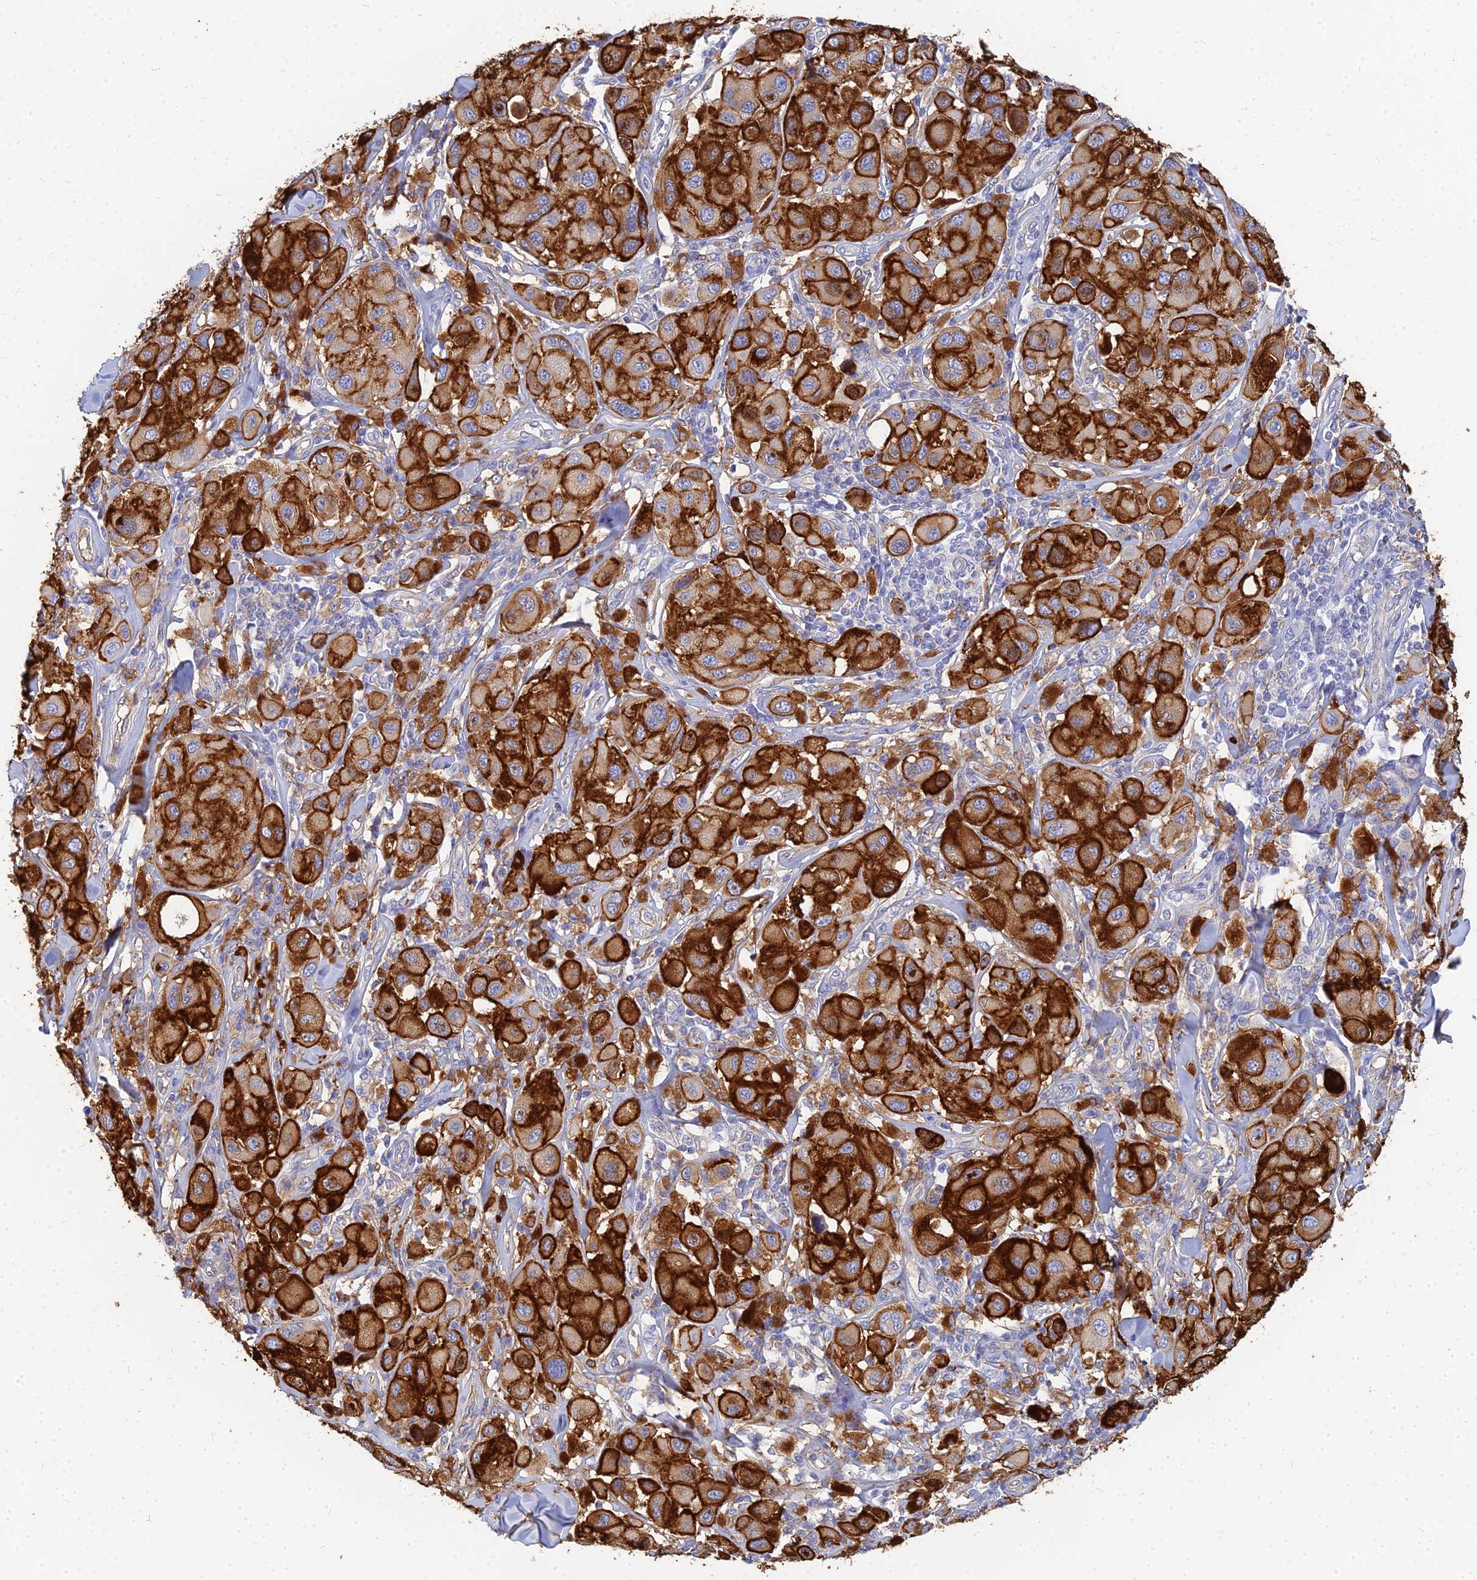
{"staining": {"intensity": "strong", "quantity": ">75%", "location": "cytoplasmic/membranous"}, "tissue": "melanoma", "cell_type": "Tumor cells", "image_type": "cancer", "snomed": [{"axis": "morphology", "description": "Malignant melanoma, Metastatic site"}, {"axis": "topography", "description": "Skin"}], "caption": "This image demonstrates immunohistochemistry staining of human malignant melanoma (metastatic site), with high strong cytoplasmic/membranous expression in approximately >75% of tumor cells.", "gene": "VAT1", "patient": {"sex": "male", "age": 41}}